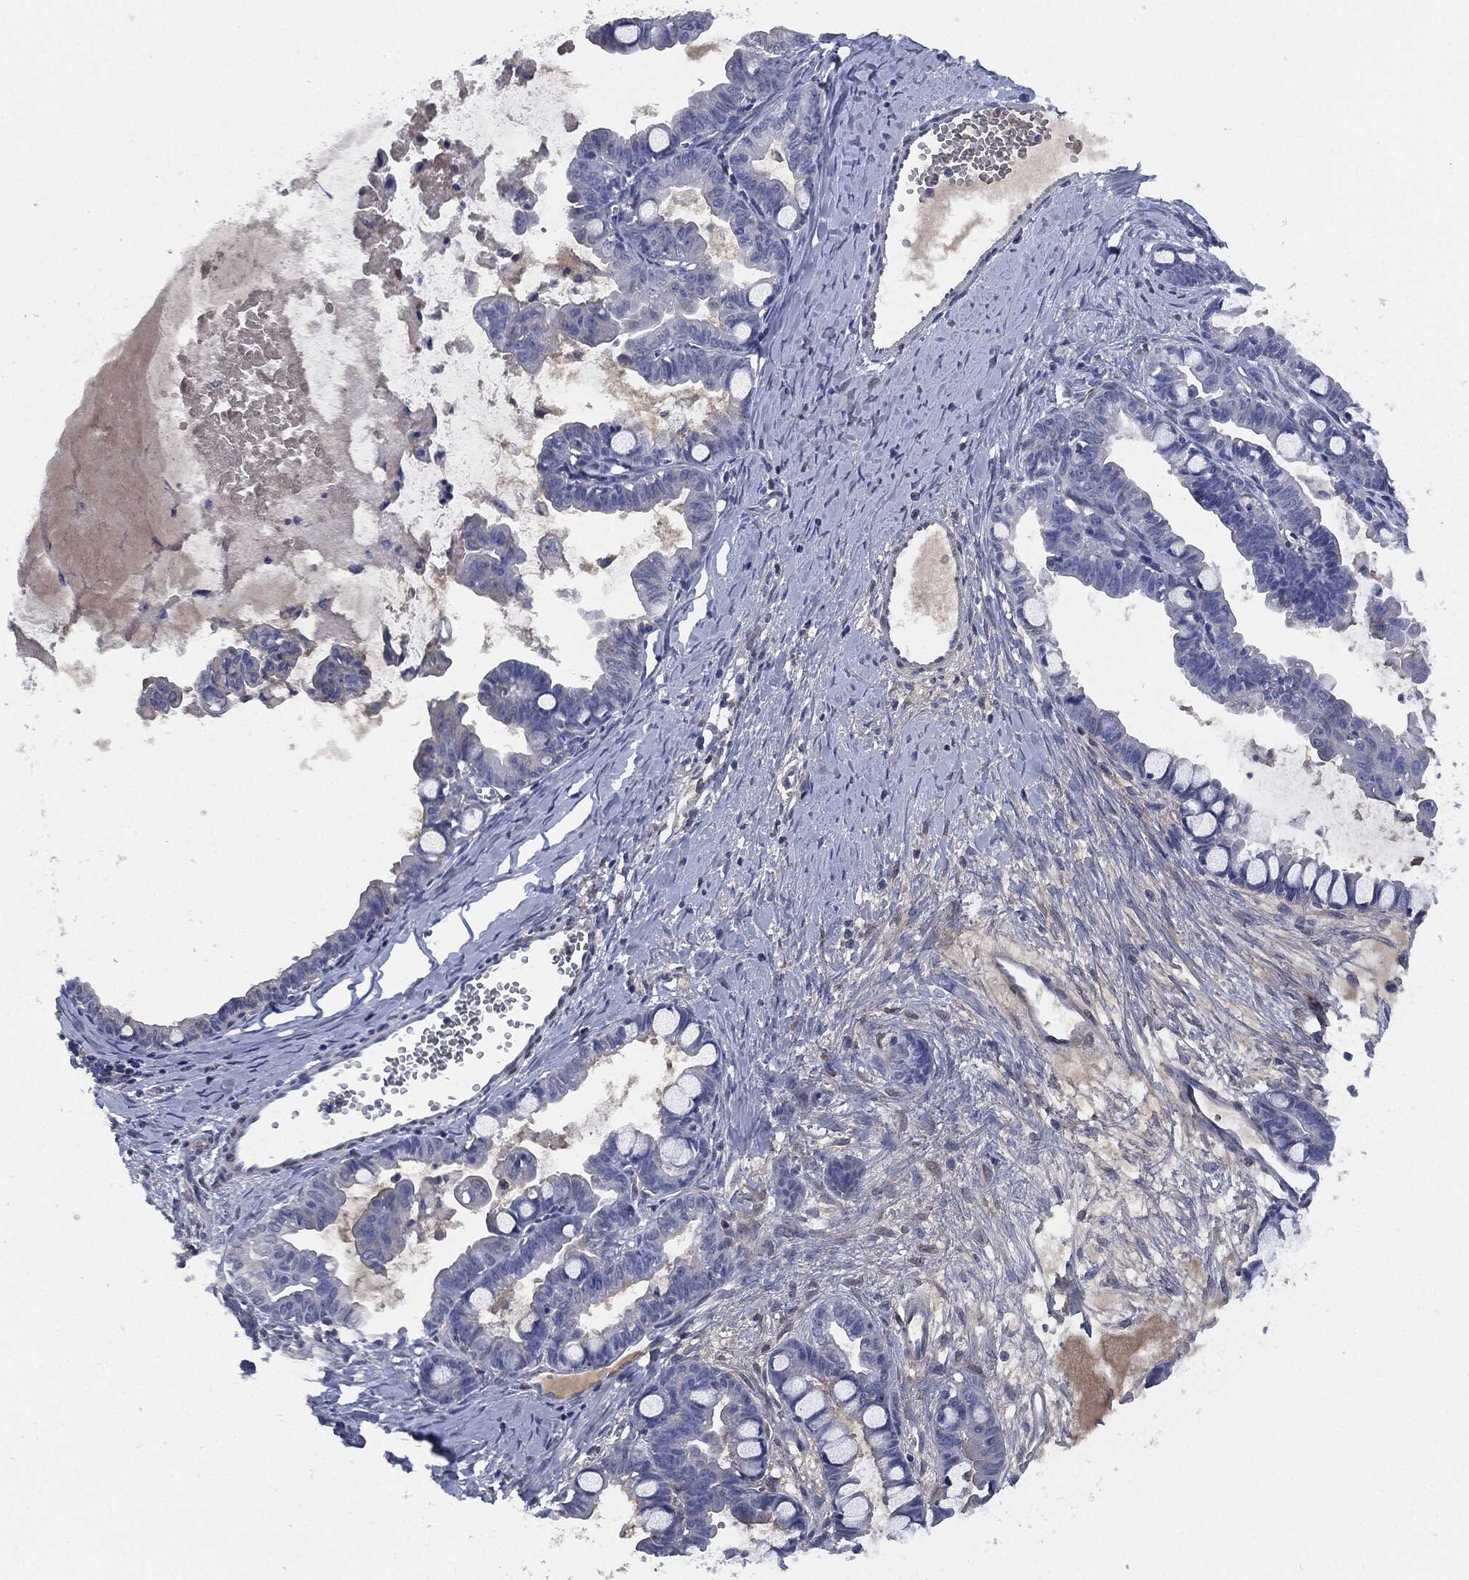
{"staining": {"intensity": "negative", "quantity": "none", "location": "none"}, "tissue": "ovarian cancer", "cell_type": "Tumor cells", "image_type": "cancer", "snomed": [{"axis": "morphology", "description": "Cystadenocarcinoma, mucinous, NOS"}, {"axis": "topography", "description": "Ovary"}], "caption": "Tumor cells are negative for brown protein staining in ovarian cancer (mucinous cystadenocarcinoma).", "gene": "SIGLEC7", "patient": {"sex": "female", "age": 63}}